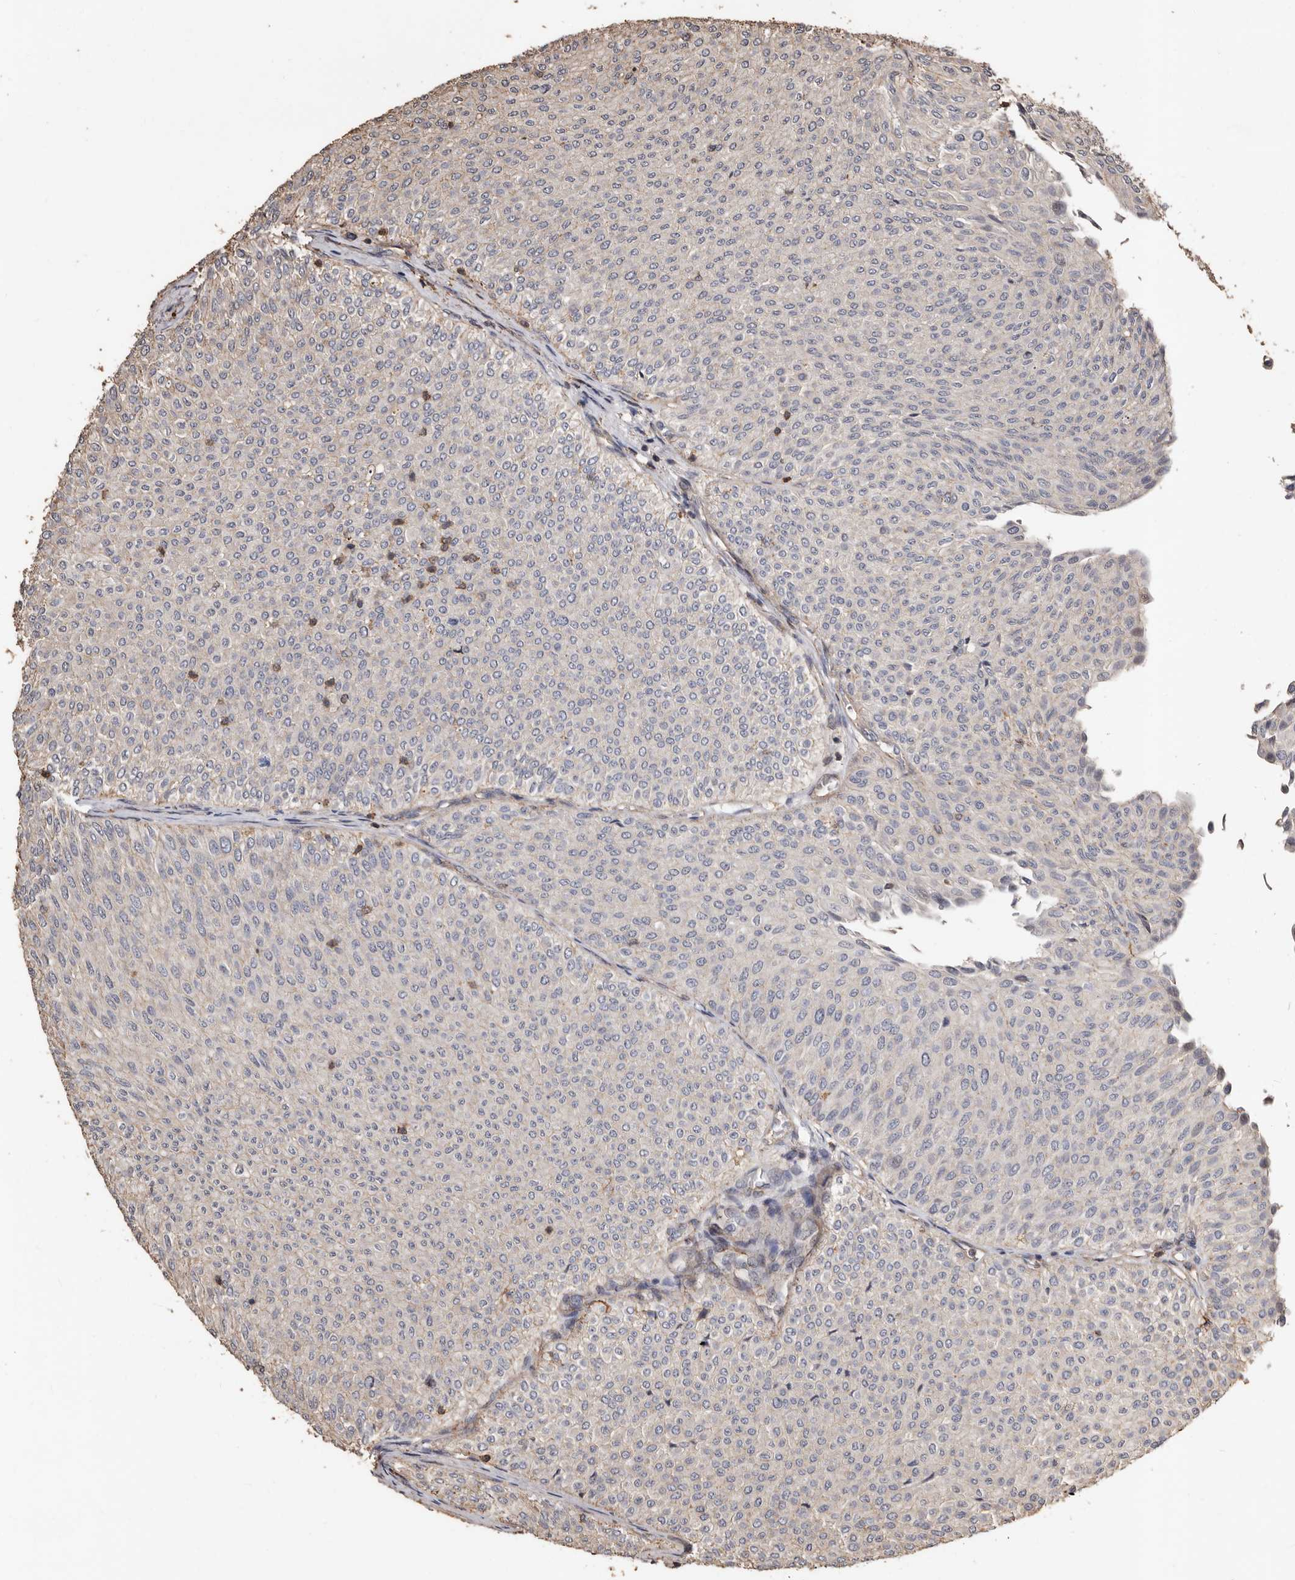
{"staining": {"intensity": "negative", "quantity": "none", "location": "none"}, "tissue": "urothelial cancer", "cell_type": "Tumor cells", "image_type": "cancer", "snomed": [{"axis": "morphology", "description": "Urothelial carcinoma, Low grade"}, {"axis": "topography", "description": "Urinary bladder"}], "caption": "An image of urothelial cancer stained for a protein reveals no brown staining in tumor cells.", "gene": "GSK3A", "patient": {"sex": "male", "age": 78}}